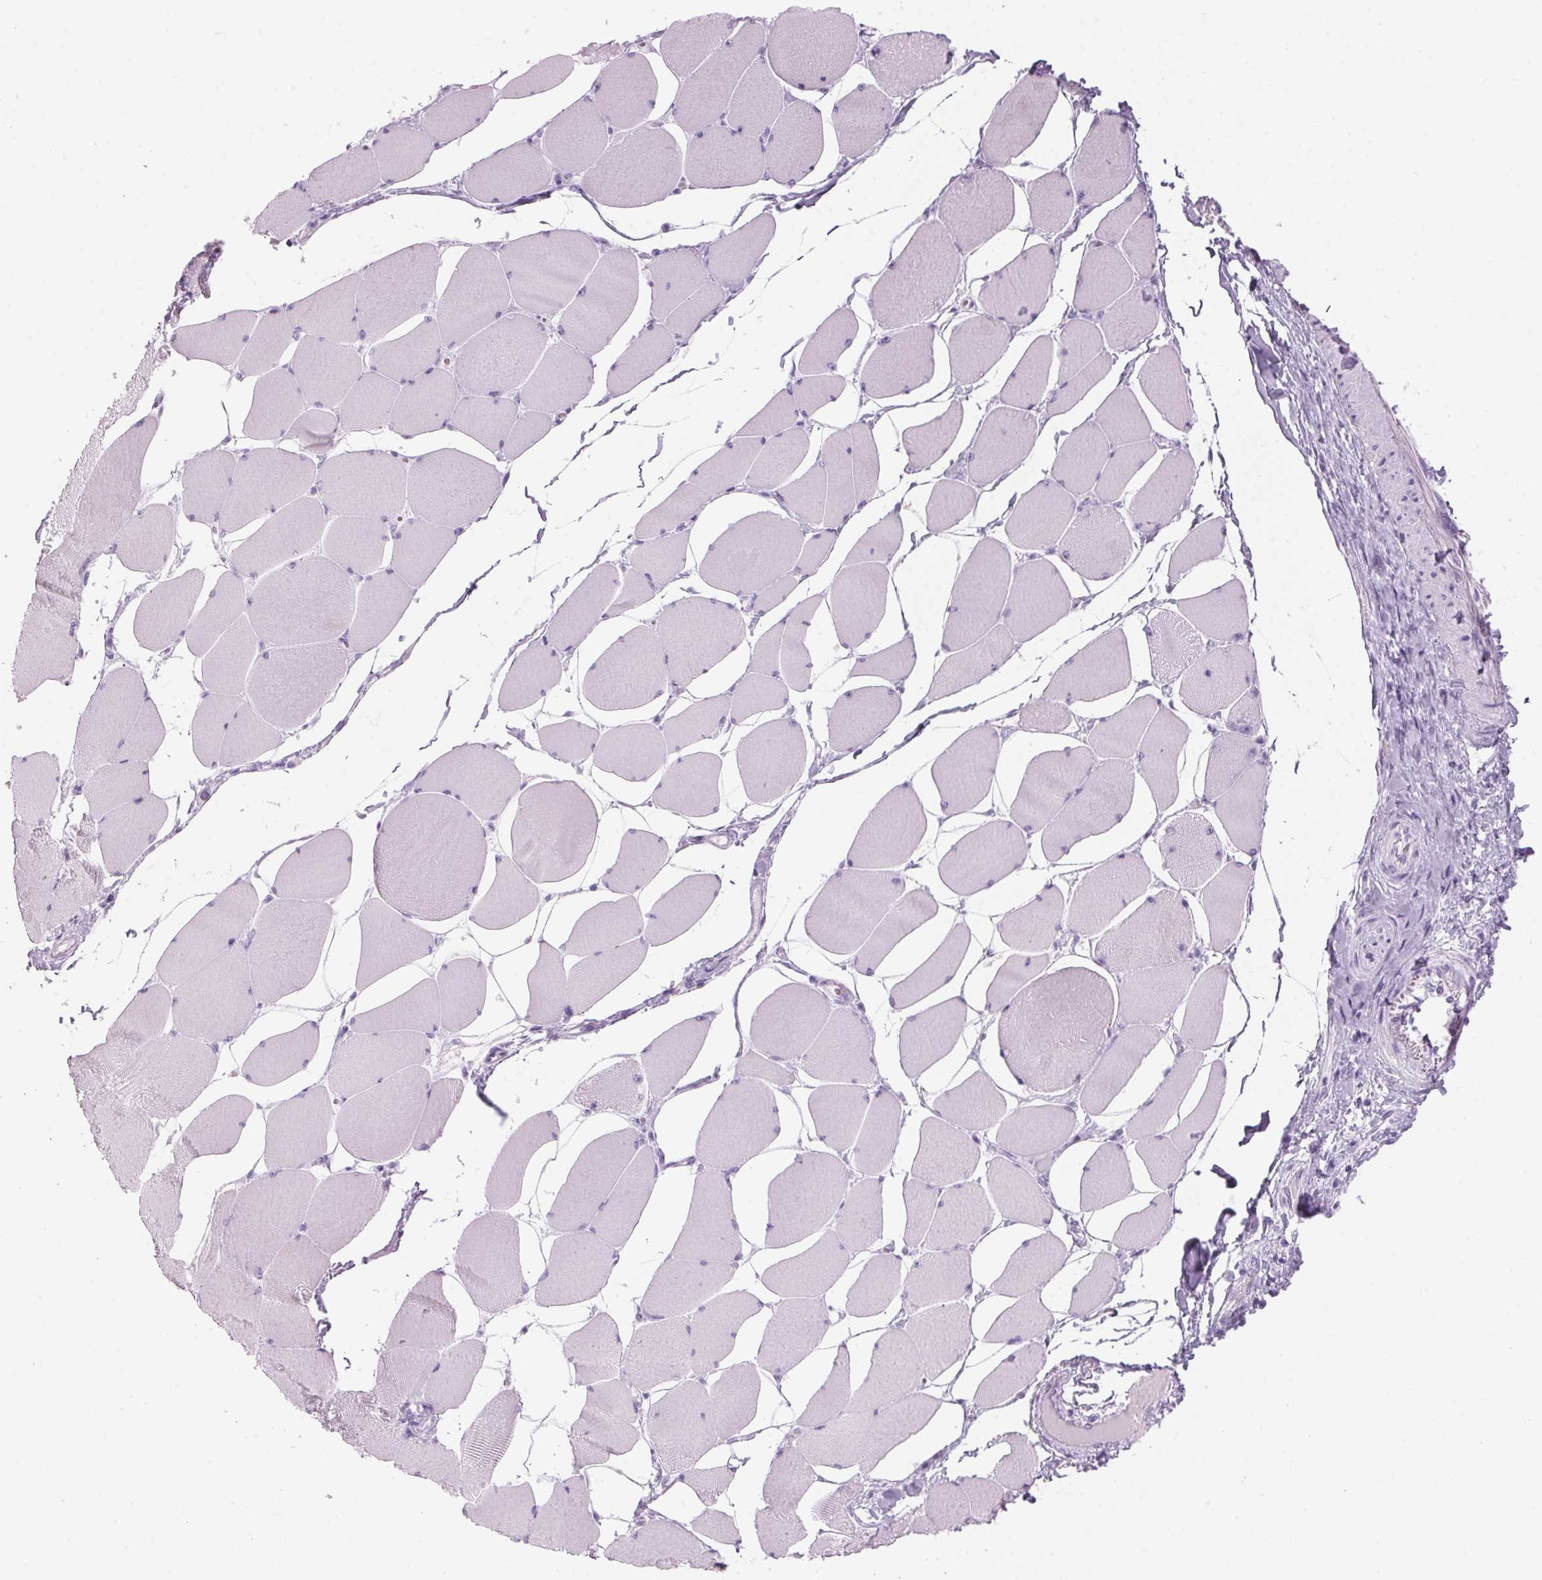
{"staining": {"intensity": "weak", "quantity": "<25%", "location": "cytoplasmic/membranous"}, "tissue": "skeletal muscle", "cell_type": "Myocytes", "image_type": "normal", "snomed": [{"axis": "morphology", "description": "Normal tissue, NOS"}, {"axis": "topography", "description": "Skeletal muscle"}], "caption": "The immunohistochemistry (IHC) image has no significant positivity in myocytes of skeletal muscle. The staining was performed using DAB to visualize the protein expression in brown, while the nuclei were stained in blue with hematoxylin (Magnification: 20x).", "gene": "ADAM20", "patient": {"sex": "female", "age": 75}}